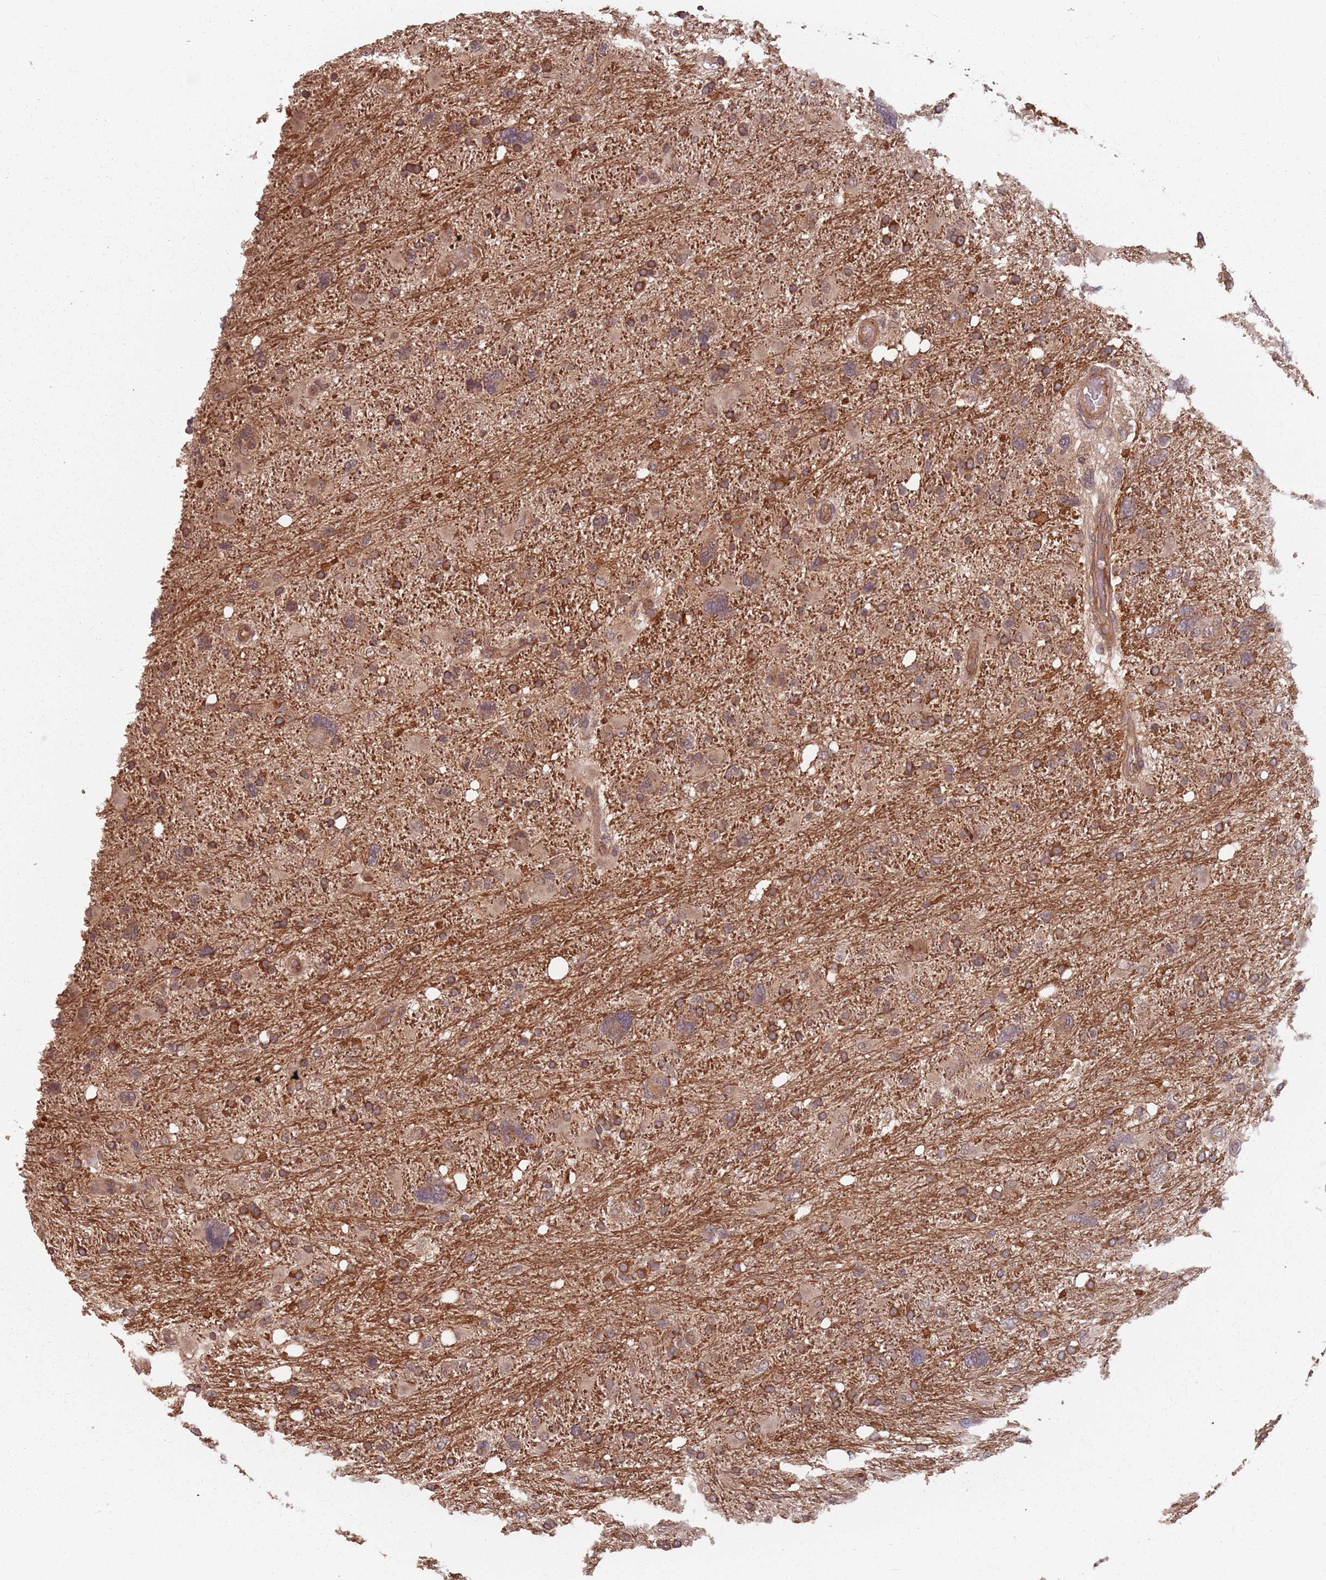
{"staining": {"intensity": "moderate", "quantity": ">75%", "location": "cytoplasmic/membranous"}, "tissue": "glioma", "cell_type": "Tumor cells", "image_type": "cancer", "snomed": [{"axis": "morphology", "description": "Glioma, malignant, High grade"}, {"axis": "topography", "description": "Brain"}], "caption": "The histopathology image demonstrates staining of glioma, revealing moderate cytoplasmic/membranous protein positivity (brown color) within tumor cells.", "gene": "C3orf14", "patient": {"sex": "male", "age": 61}}